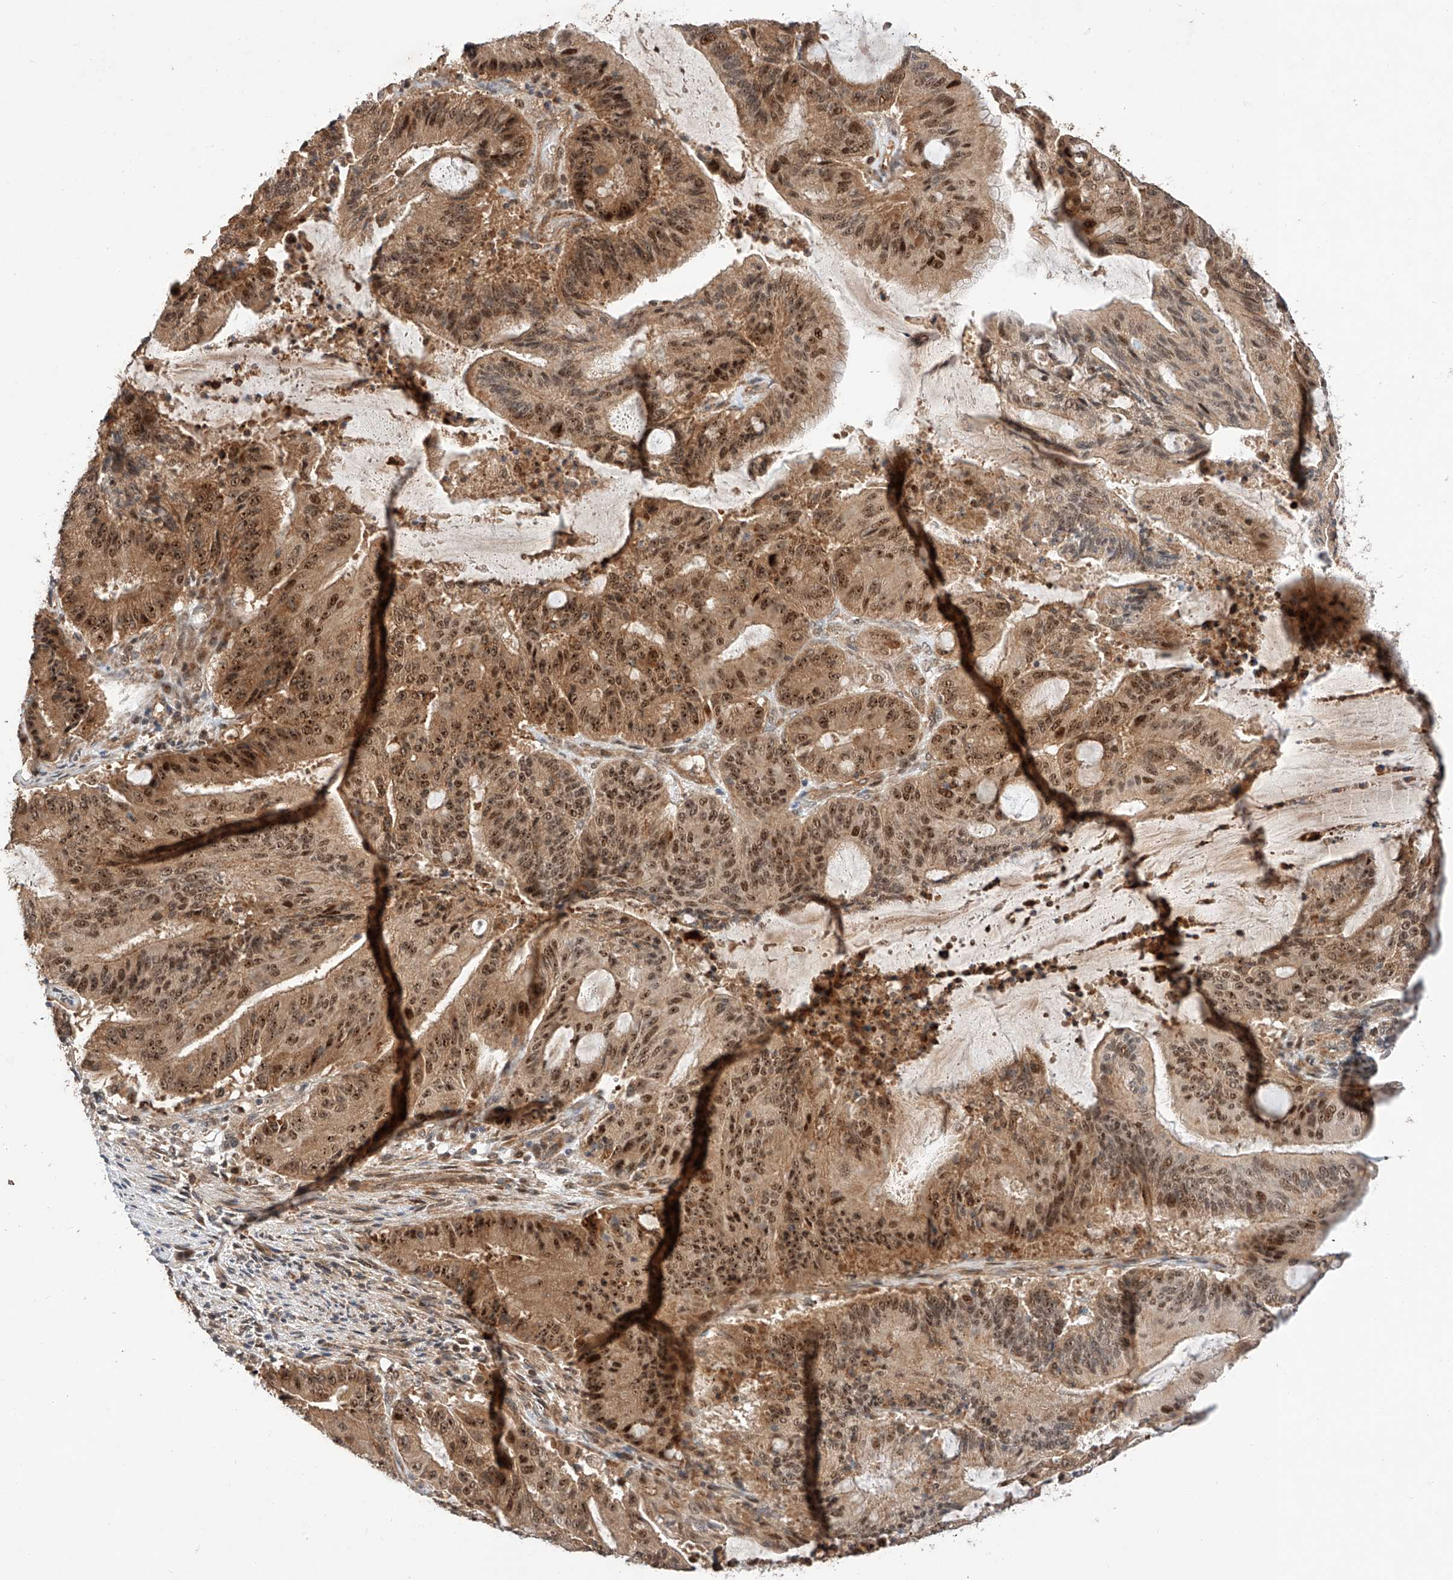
{"staining": {"intensity": "strong", "quantity": ">75%", "location": "cytoplasmic/membranous,nuclear"}, "tissue": "liver cancer", "cell_type": "Tumor cells", "image_type": "cancer", "snomed": [{"axis": "morphology", "description": "Normal tissue, NOS"}, {"axis": "morphology", "description": "Cholangiocarcinoma"}, {"axis": "topography", "description": "Liver"}, {"axis": "topography", "description": "Peripheral nerve tissue"}], "caption": "Protein staining of liver cancer (cholangiocarcinoma) tissue demonstrates strong cytoplasmic/membranous and nuclear expression in about >75% of tumor cells.", "gene": "RAB23", "patient": {"sex": "female", "age": 73}}